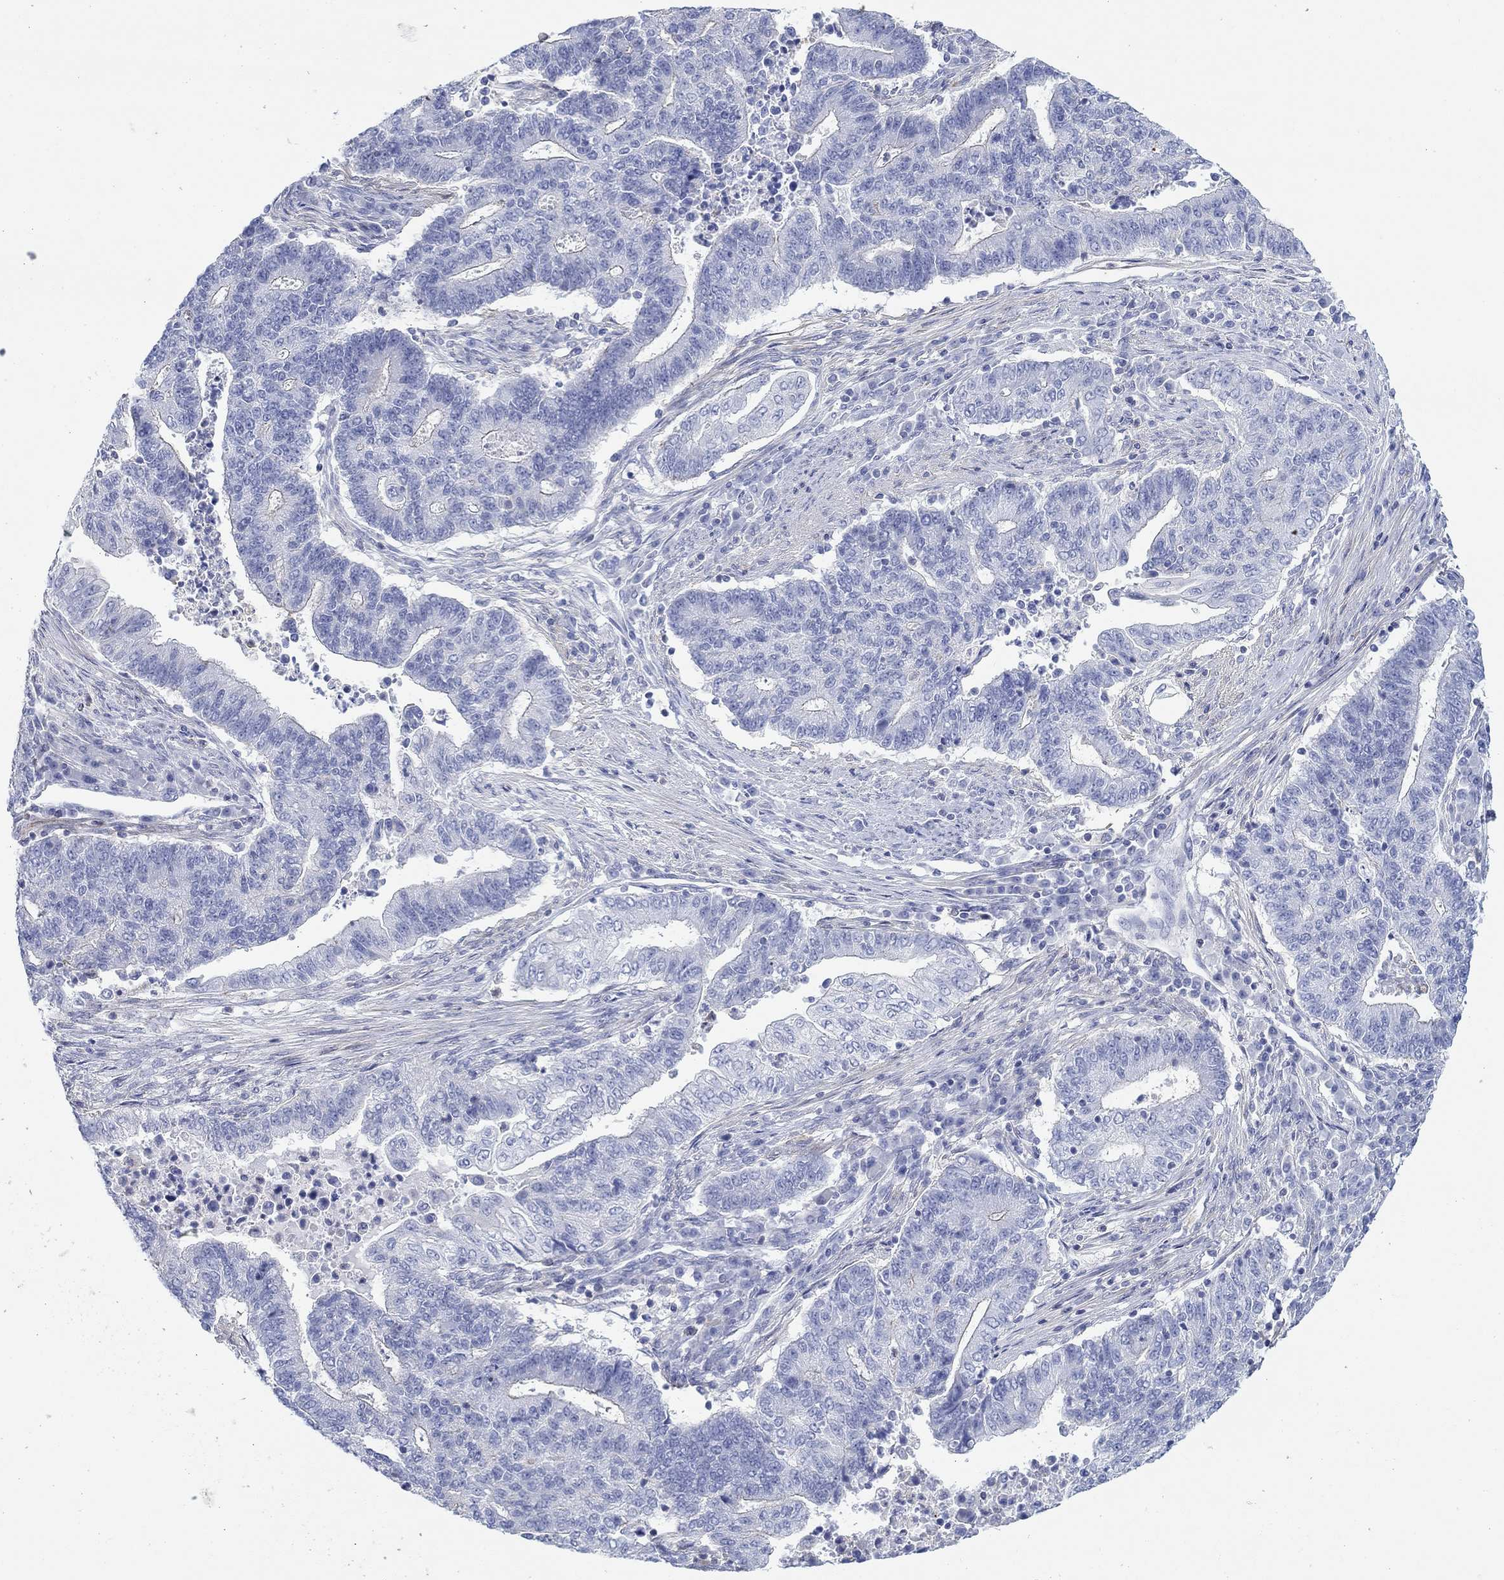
{"staining": {"intensity": "negative", "quantity": "none", "location": "none"}, "tissue": "endometrial cancer", "cell_type": "Tumor cells", "image_type": "cancer", "snomed": [{"axis": "morphology", "description": "Adenocarcinoma, NOS"}, {"axis": "topography", "description": "Uterus"}, {"axis": "topography", "description": "Endometrium"}], "caption": "This is a micrograph of immunohistochemistry staining of adenocarcinoma (endometrial), which shows no staining in tumor cells.", "gene": "PPIL6", "patient": {"sex": "female", "age": 54}}